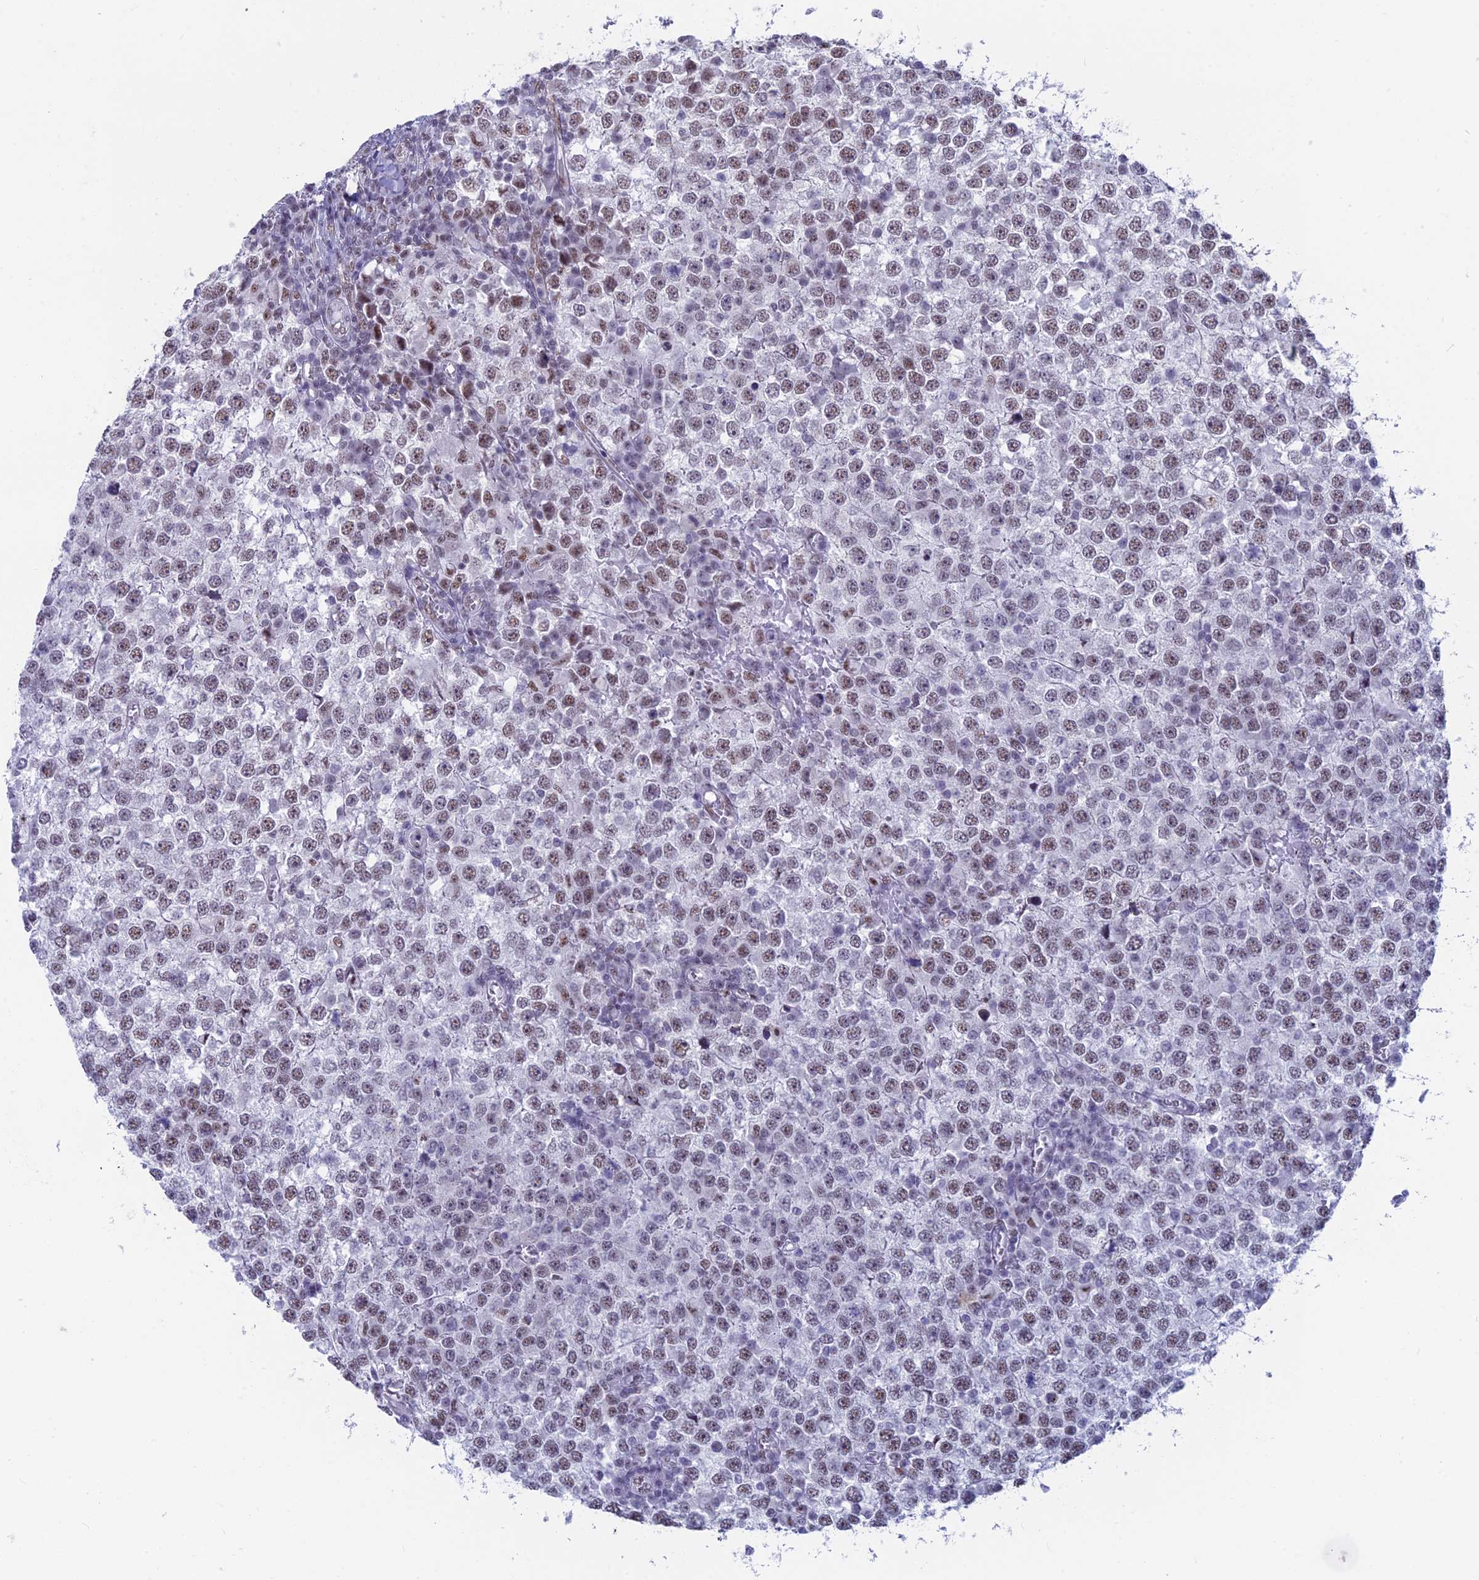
{"staining": {"intensity": "moderate", "quantity": "25%-75%", "location": "nuclear"}, "tissue": "testis cancer", "cell_type": "Tumor cells", "image_type": "cancer", "snomed": [{"axis": "morphology", "description": "Seminoma, NOS"}, {"axis": "topography", "description": "Testis"}], "caption": "This image shows immunohistochemistry staining of testis cancer (seminoma), with medium moderate nuclear staining in approximately 25%-75% of tumor cells.", "gene": "SRSF5", "patient": {"sex": "male", "age": 65}}